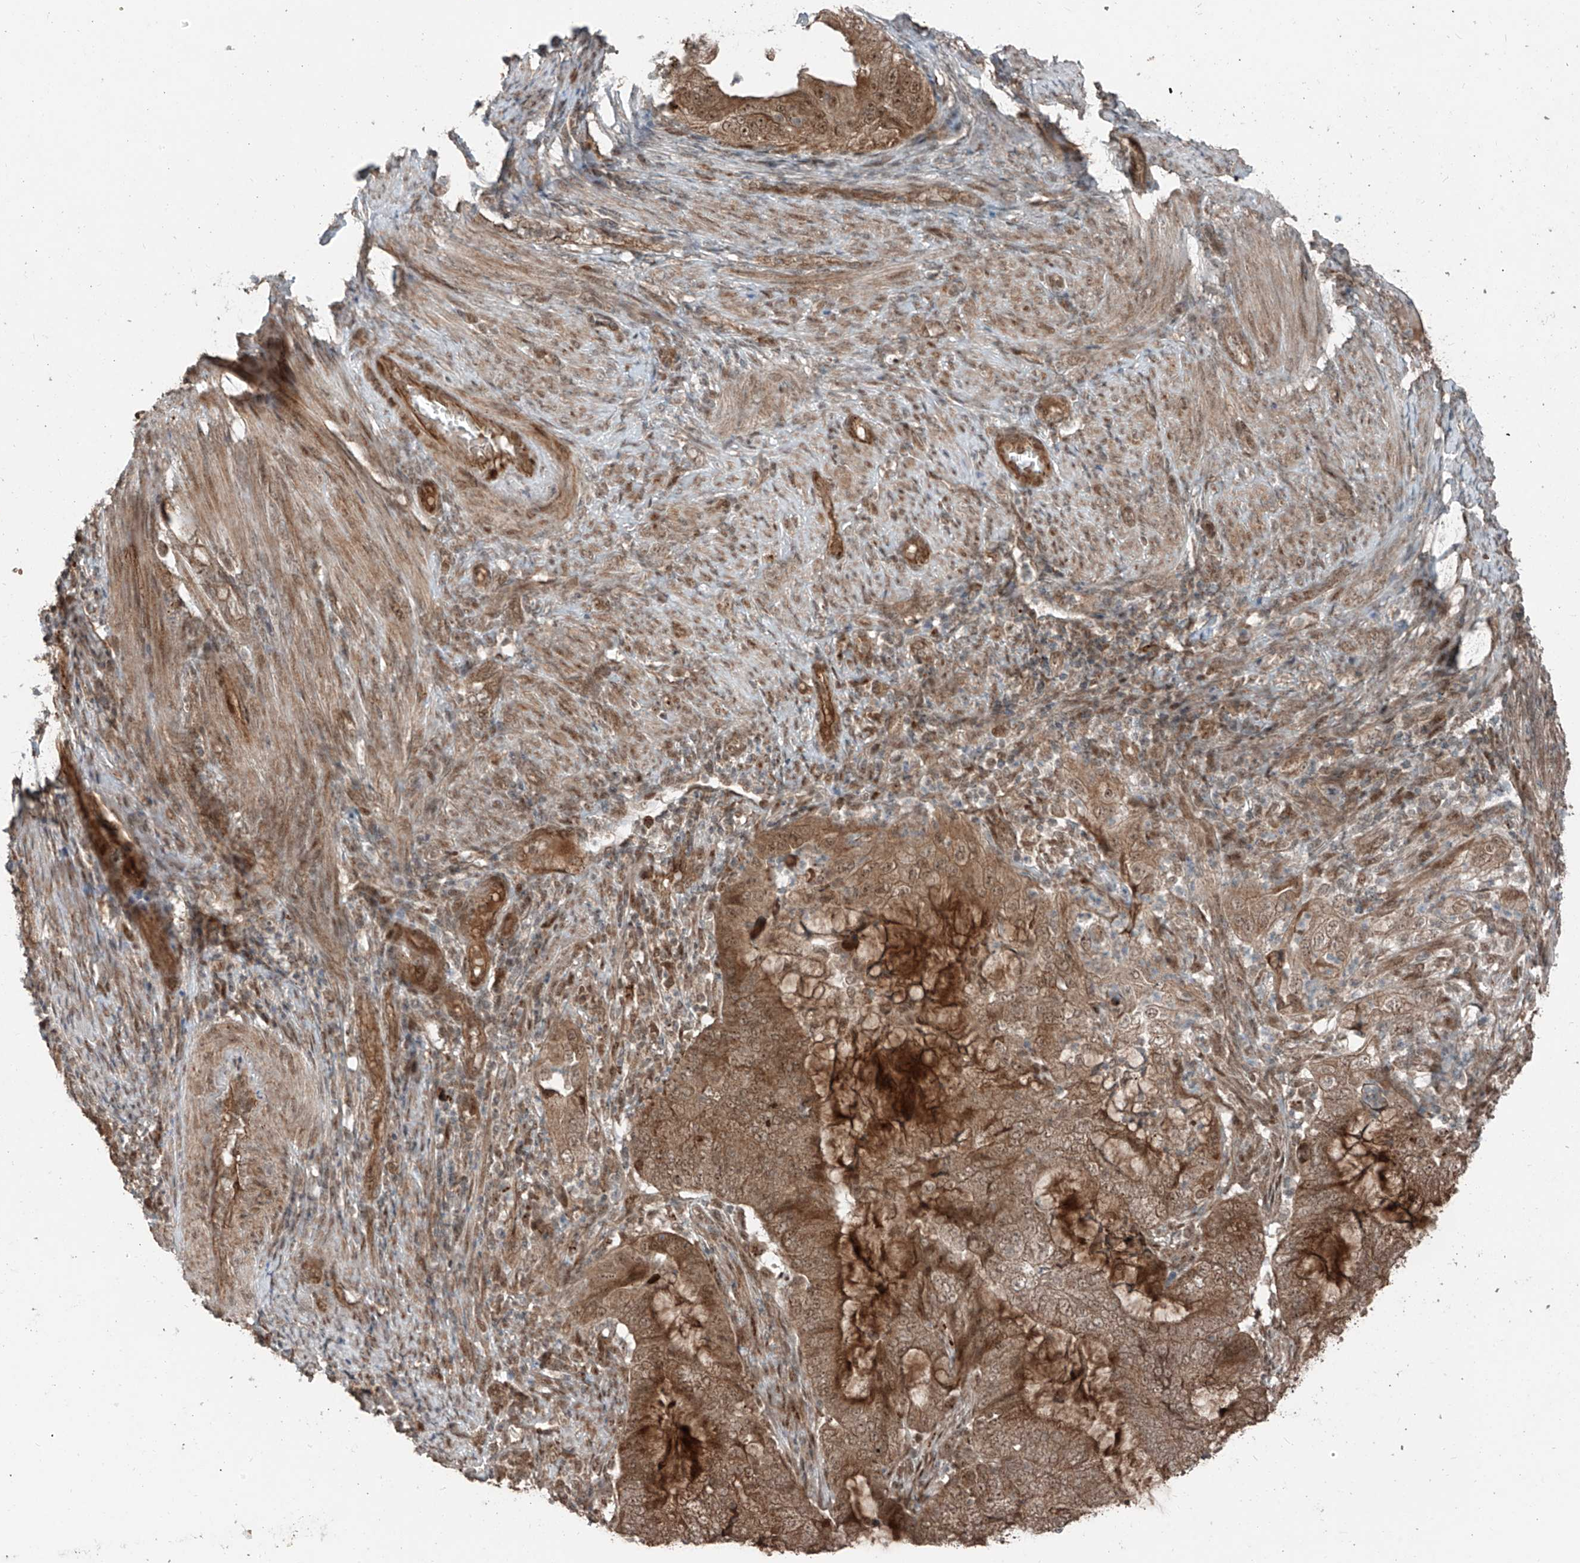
{"staining": {"intensity": "strong", "quantity": ">75%", "location": "cytoplasmic/membranous"}, "tissue": "endometrial cancer", "cell_type": "Tumor cells", "image_type": "cancer", "snomed": [{"axis": "morphology", "description": "Adenocarcinoma, NOS"}, {"axis": "topography", "description": "Endometrium"}], "caption": "IHC of human adenocarcinoma (endometrial) shows high levels of strong cytoplasmic/membranous positivity in about >75% of tumor cells.", "gene": "ZNF620", "patient": {"sex": "female", "age": 51}}